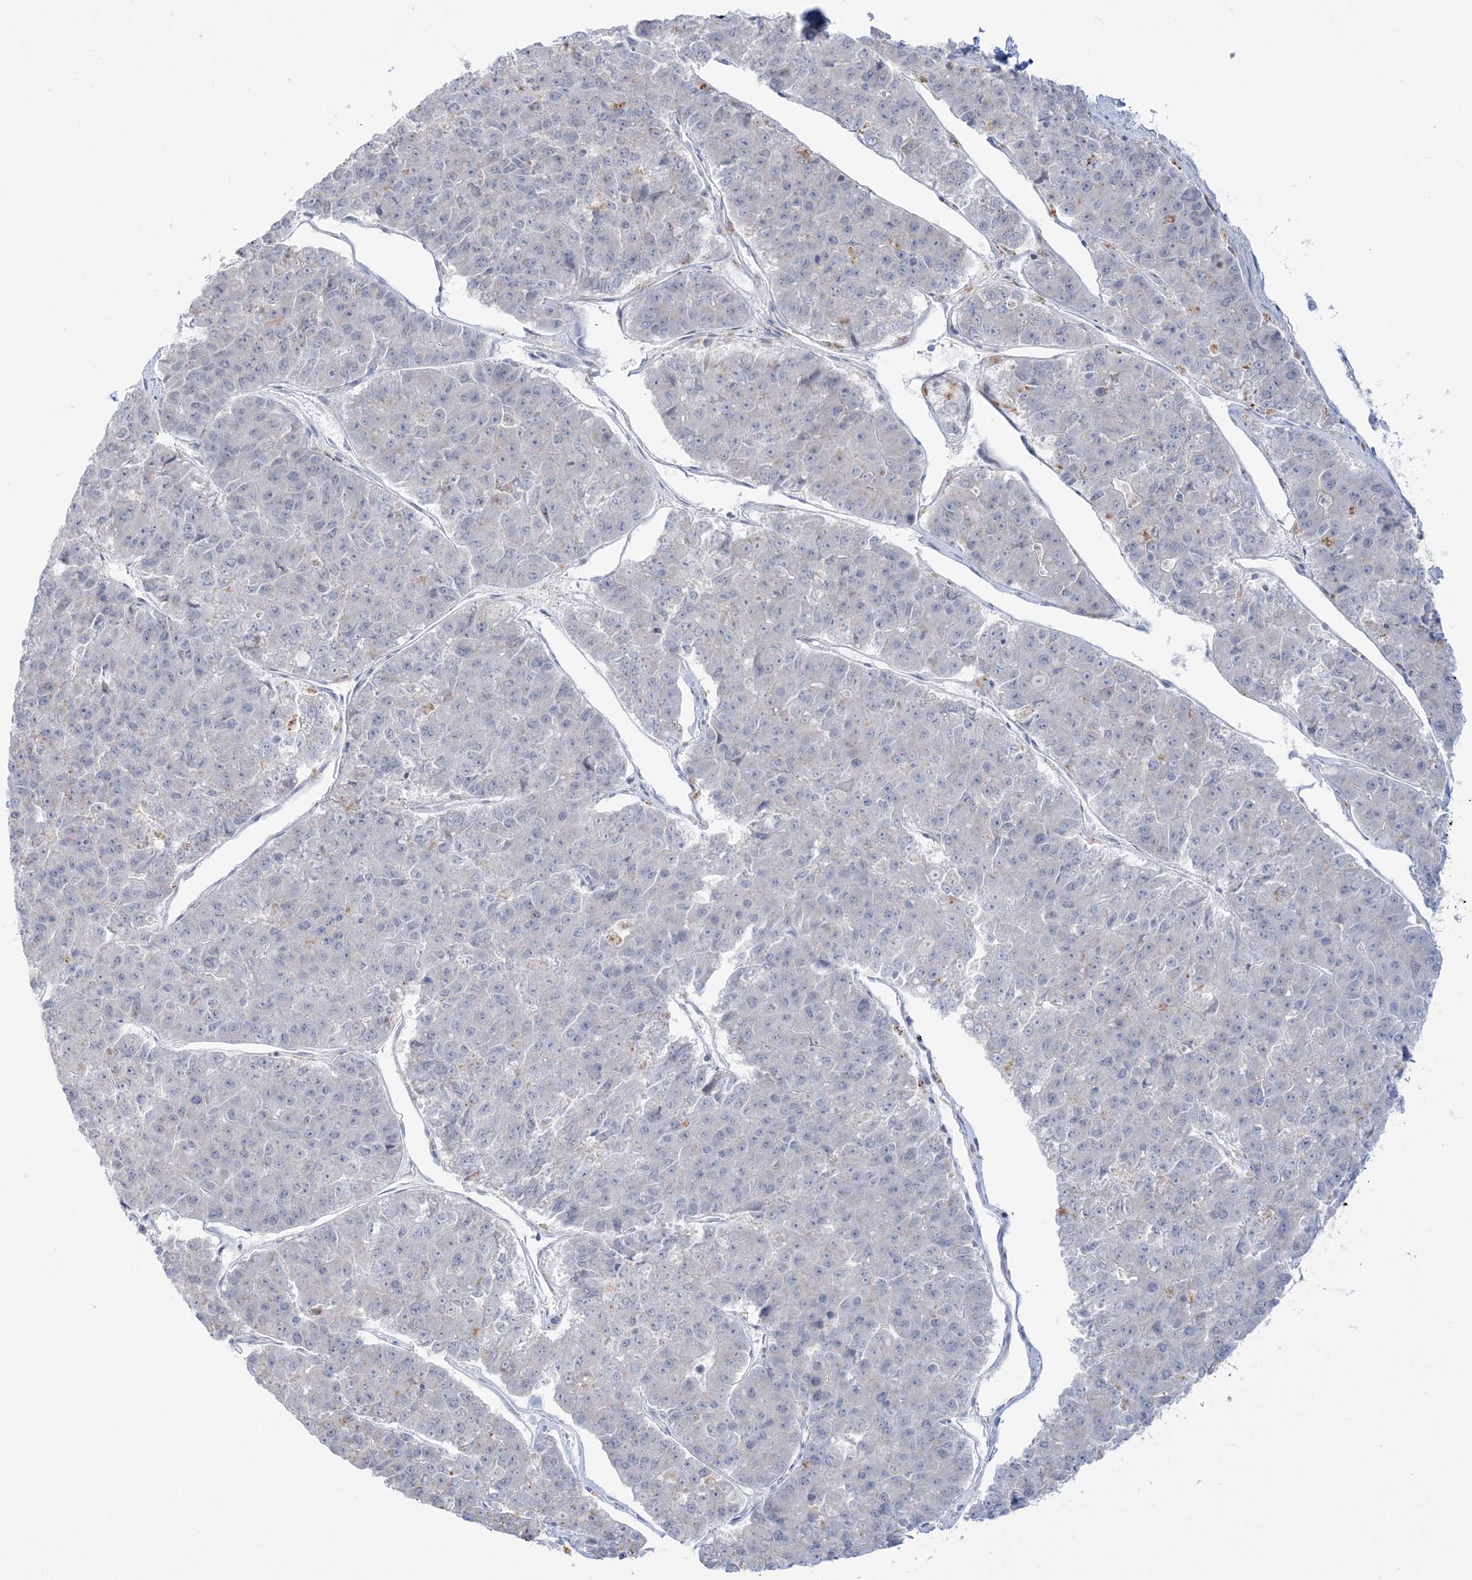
{"staining": {"intensity": "negative", "quantity": "none", "location": "none"}, "tissue": "pancreatic cancer", "cell_type": "Tumor cells", "image_type": "cancer", "snomed": [{"axis": "morphology", "description": "Adenocarcinoma, NOS"}, {"axis": "topography", "description": "Pancreas"}], "caption": "The histopathology image displays no staining of tumor cells in adenocarcinoma (pancreatic).", "gene": "SH3BP4", "patient": {"sex": "male", "age": 50}}